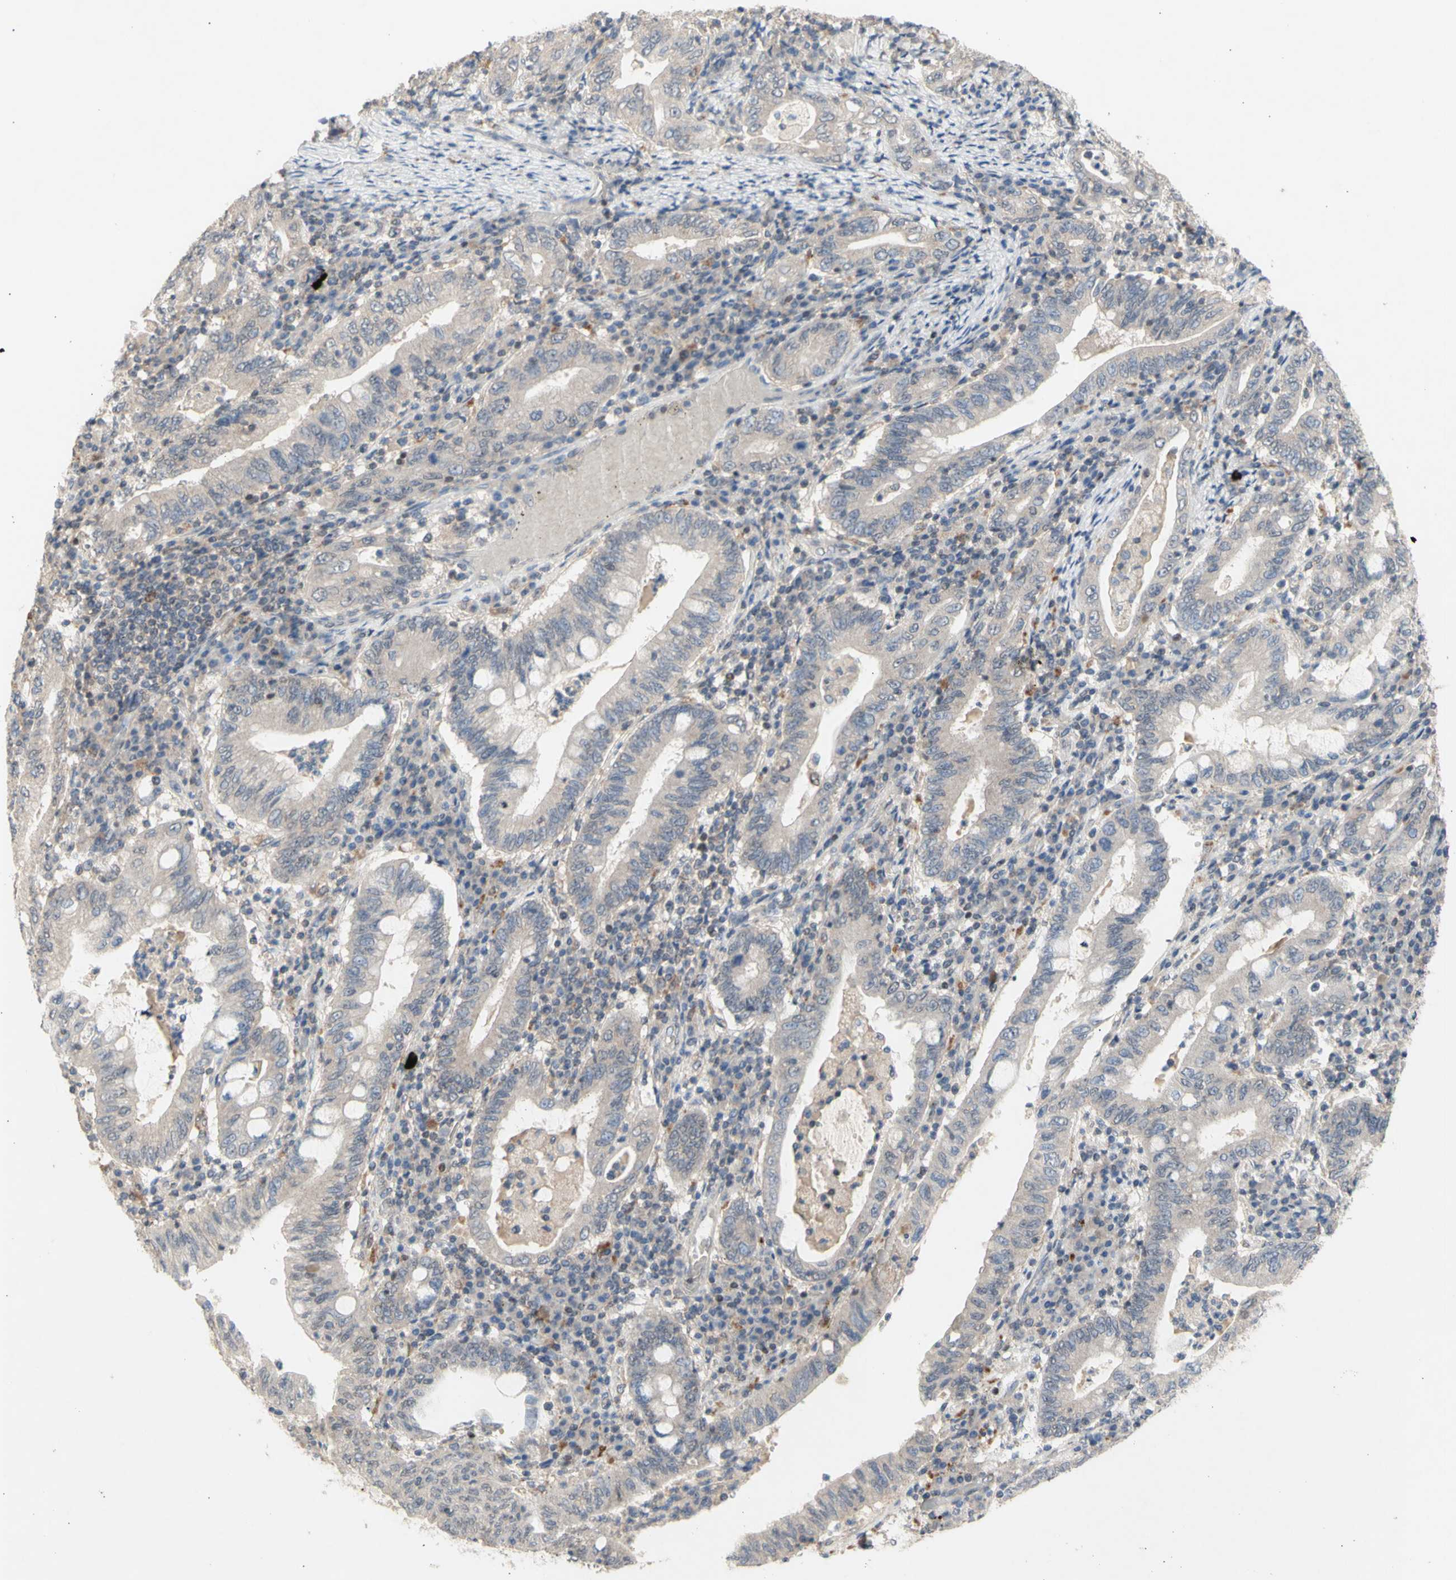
{"staining": {"intensity": "weak", "quantity": ">75%", "location": "cytoplasmic/membranous"}, "tissue": "stomach cancer", "cell_type": "Tumor cells", "image_type": "cancer", "snomed": [{"axis": "morphology", "description": "Normal tissue, NOS"}, {"axis": "morphology", "description": "Adenocarcinoma, NOS"}, {"axis": "topography", "description": "Esophagus"}, {"axis": "topography", "description": "Stomach, upper"}, {"axis": "topography", "description": "Peripheral nerve tissue"}], "caption": "Weak cytoplasmic/membranous staining for a protein is present in approximately >75% of tumor cells of stomach adenocarcinoma using immunohistochemistry.", "gene": "NLRP1", "patient": {"sex": "male", "age": 62}}